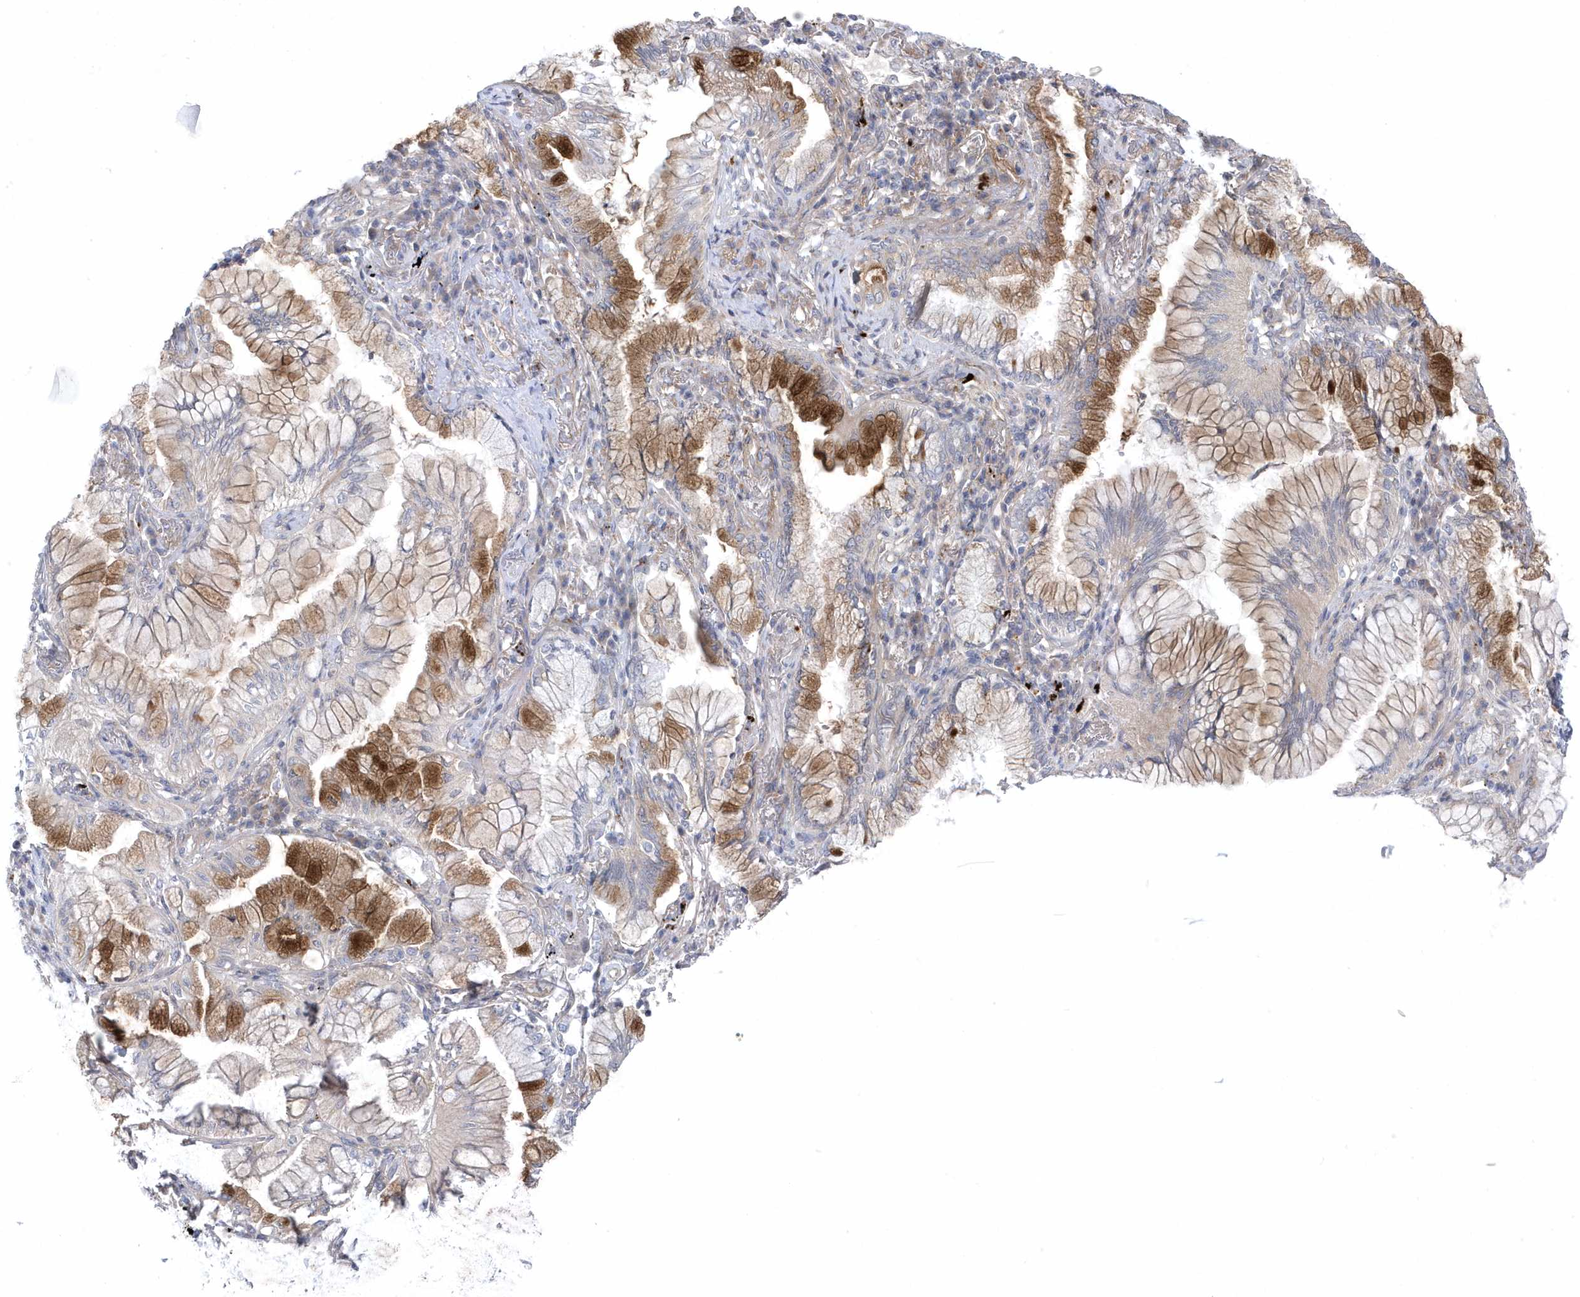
{"staining": {"intensity": "moderate", "quantity": "25%-75%", "location": "cytoplasmic/membranous"}, "tissue": "lung cancer", "cell_type": "Tumor cells", "image_type": "cancer", "snomed": [{"axis": "morphology", "description": "Adenocarcinoma, NOS"}, {"axis": "topography", "description": "Lung"}], "caption": "IHC photomicrograph of neoplastic tissue: lung cancer stained using immunohistochemistry (IHC) shows medium levels of moderate protein expression localized specifically in the cytoplasmic/membranous of tumor cells, appearing as a cytoplasmic/membranous brown color.", "gene": "ANAPC1", "patient": {"sex": "female", "age": 70}}